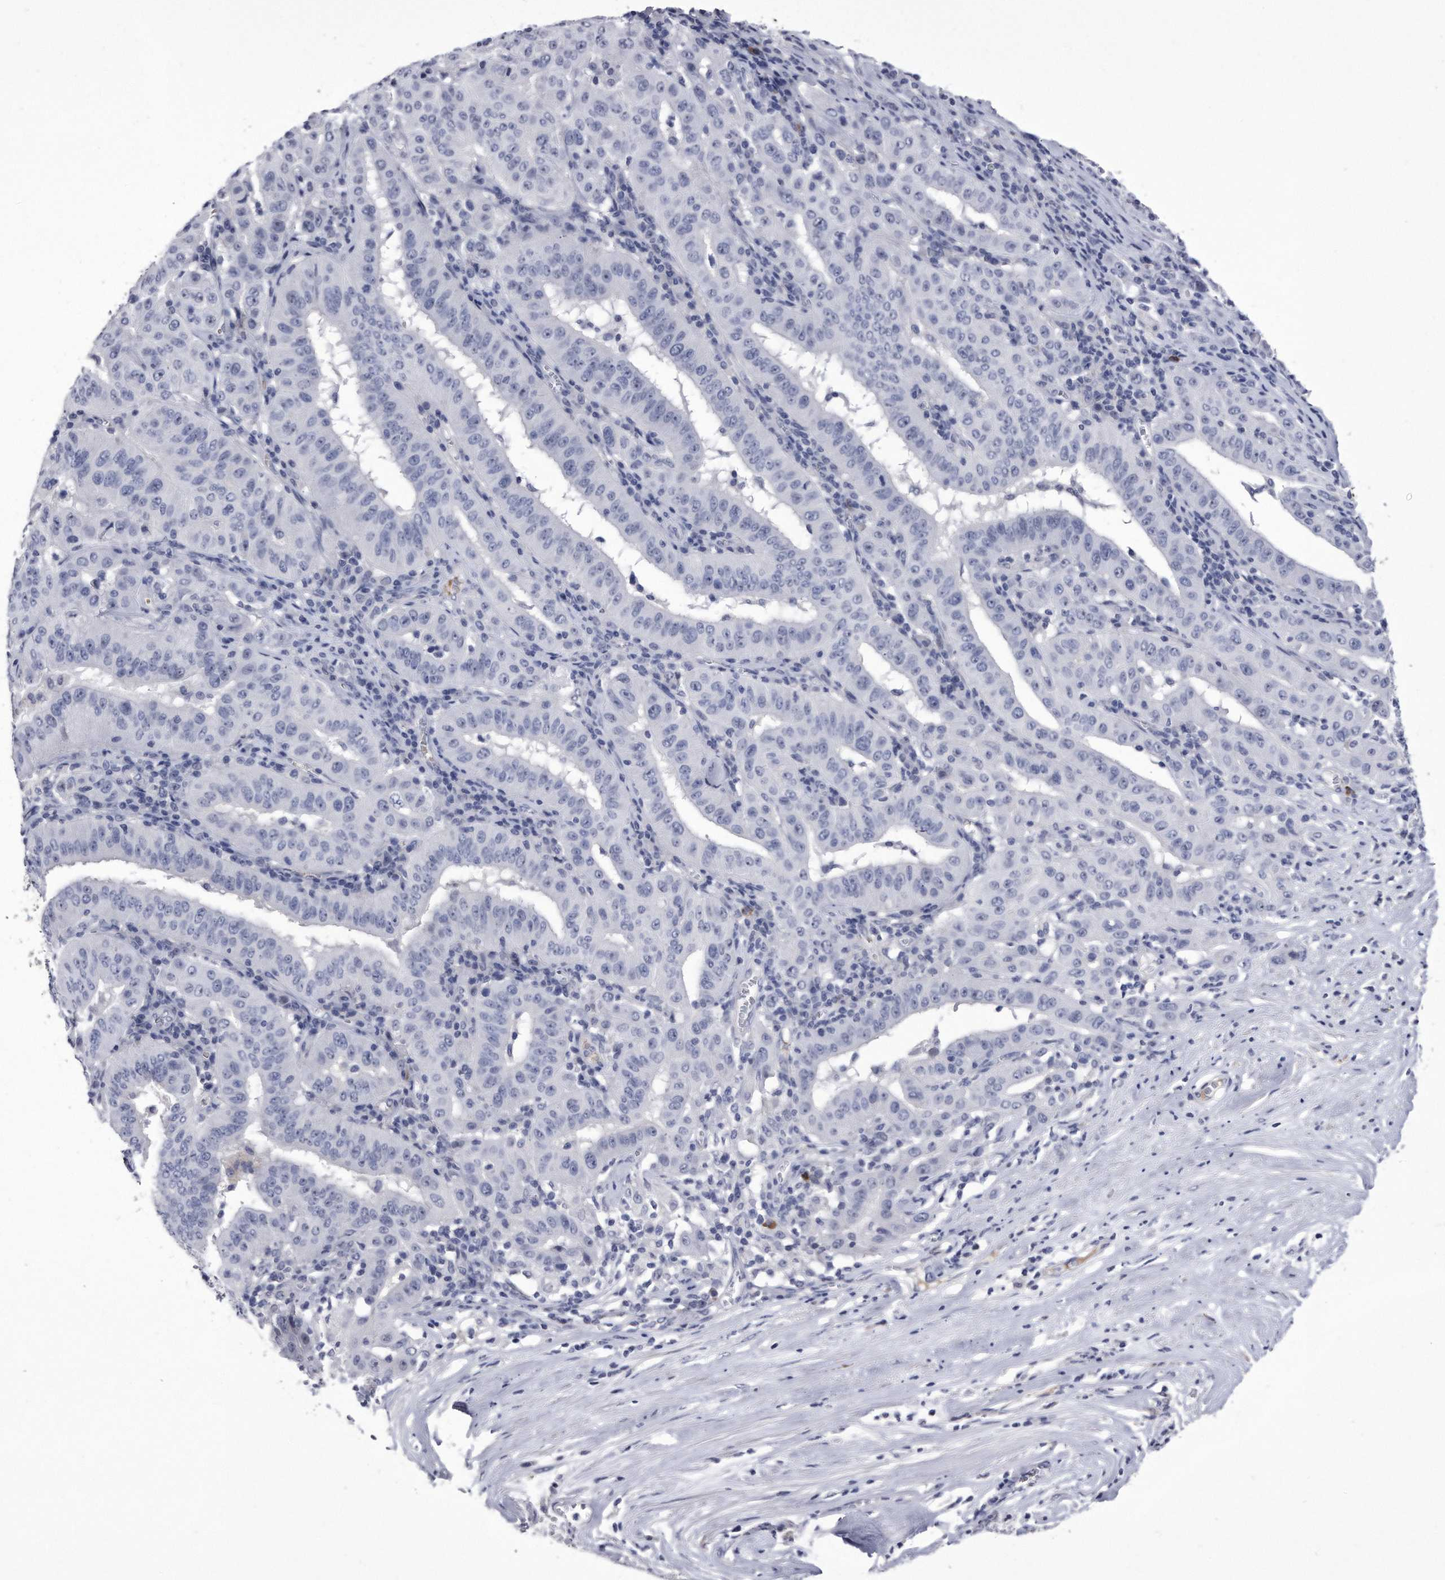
{"staining": {"intensity": "negative", "quantity": "none", "location": "none"}, "tissue": "pancreatic cancer", "cell_type": "Tumor cells", "image_type": "cancer", "snomed": [{"axis": "morphology", "description": "Adenocarcinoma, NOS"}, {"axis": "topography", "description": "Pancreas"}], "caption": "IHC histopathology image of neoplastic tissue: human pancreatic adenocarcinoma stained with DAB displays no significant protein staining in tumor cells.", "gene": "KCTD8", "patient": {"sex": "male", "age": 63}}